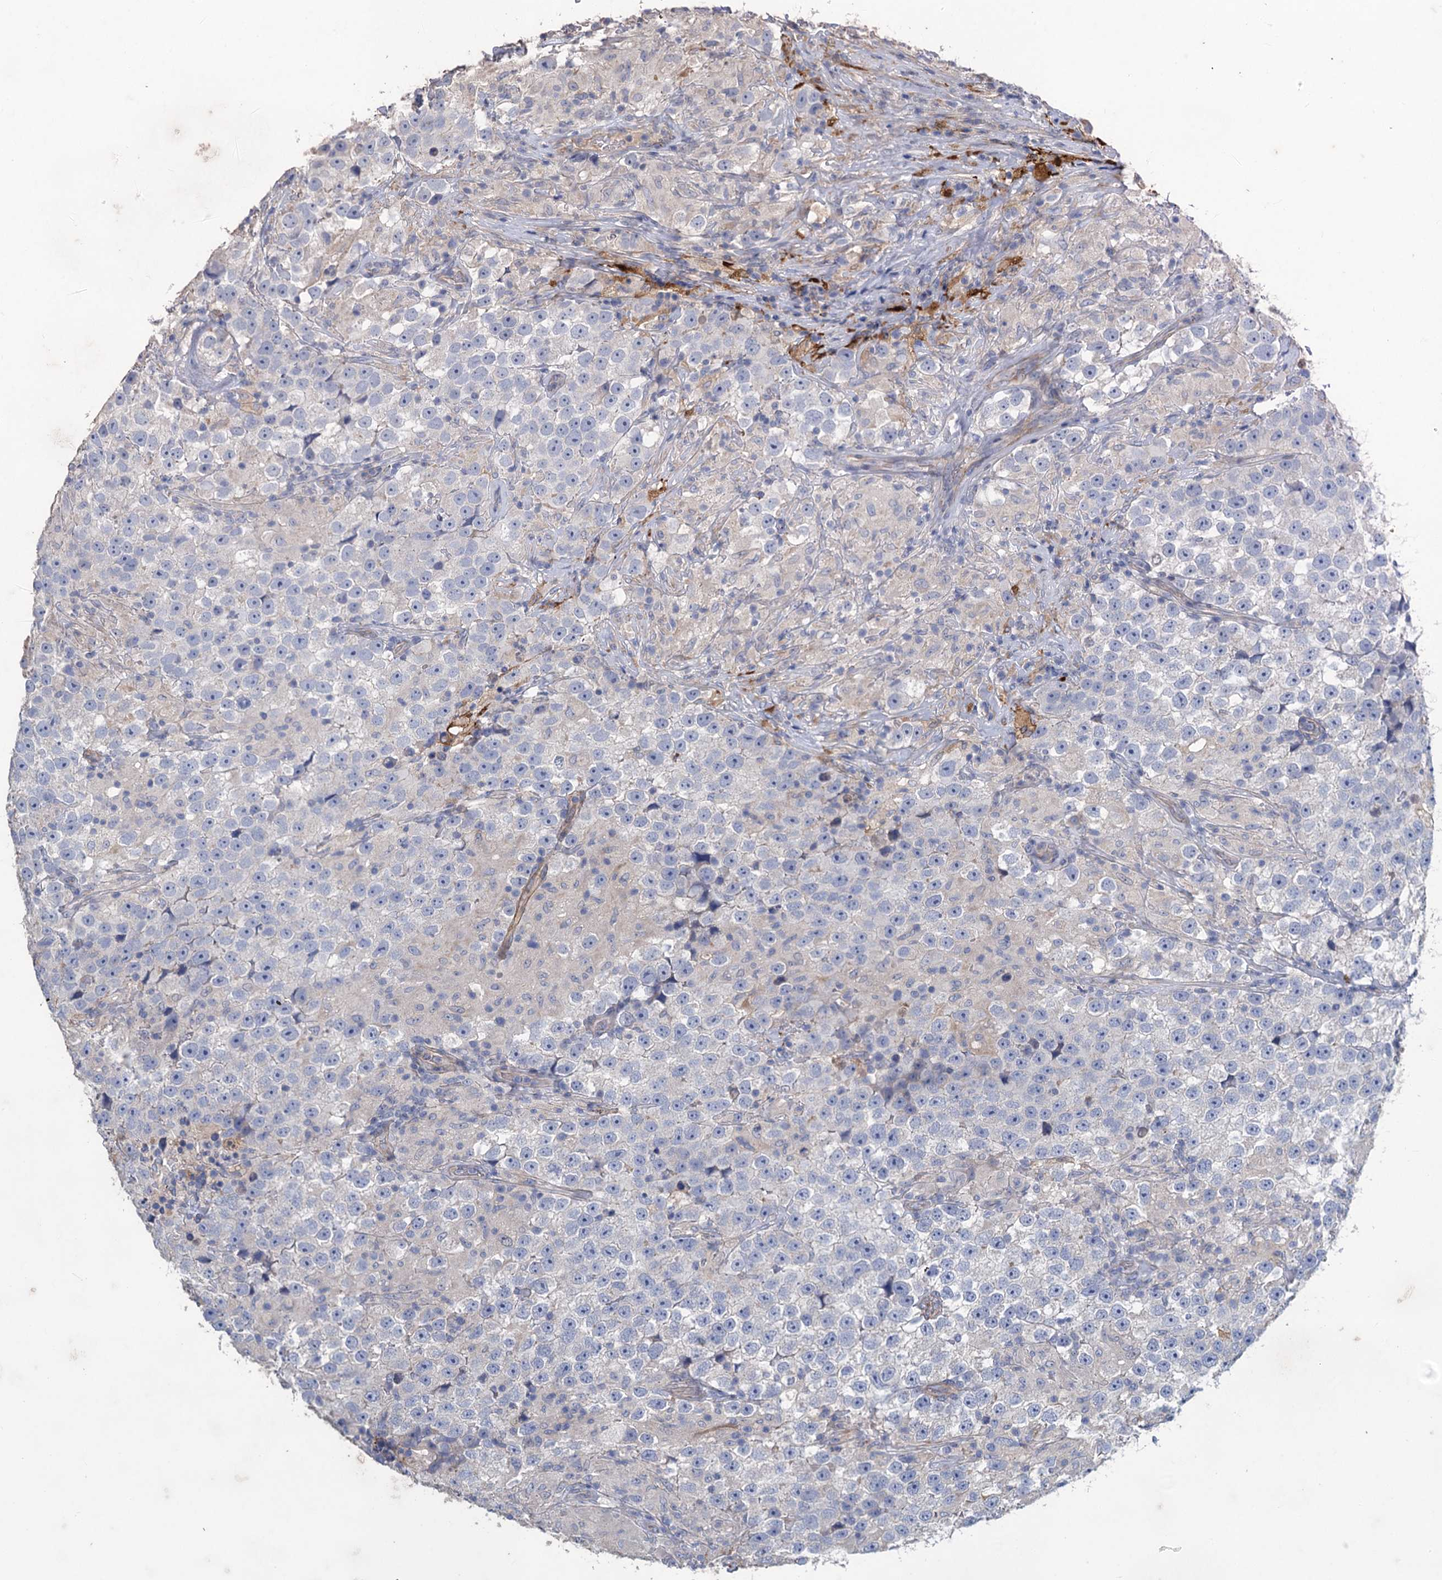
{"staining": {"intensity": "negative", "quantity": "none", "location": "none"}, "tissue": "testis cancer", "cell_type": "Tumor cells", "image_type": "cancer", "snomed": [{"axis": "morphology", "description": "Seminoma, NOS"}, {"axis": "topography", "description": "Testis"}], "caption": "Immunohistochemistry of human testis seminoma demonstrates no staining in tumor cells.", "gene": "SMCO3", "patient": {"sex": "male", "age": 46}}